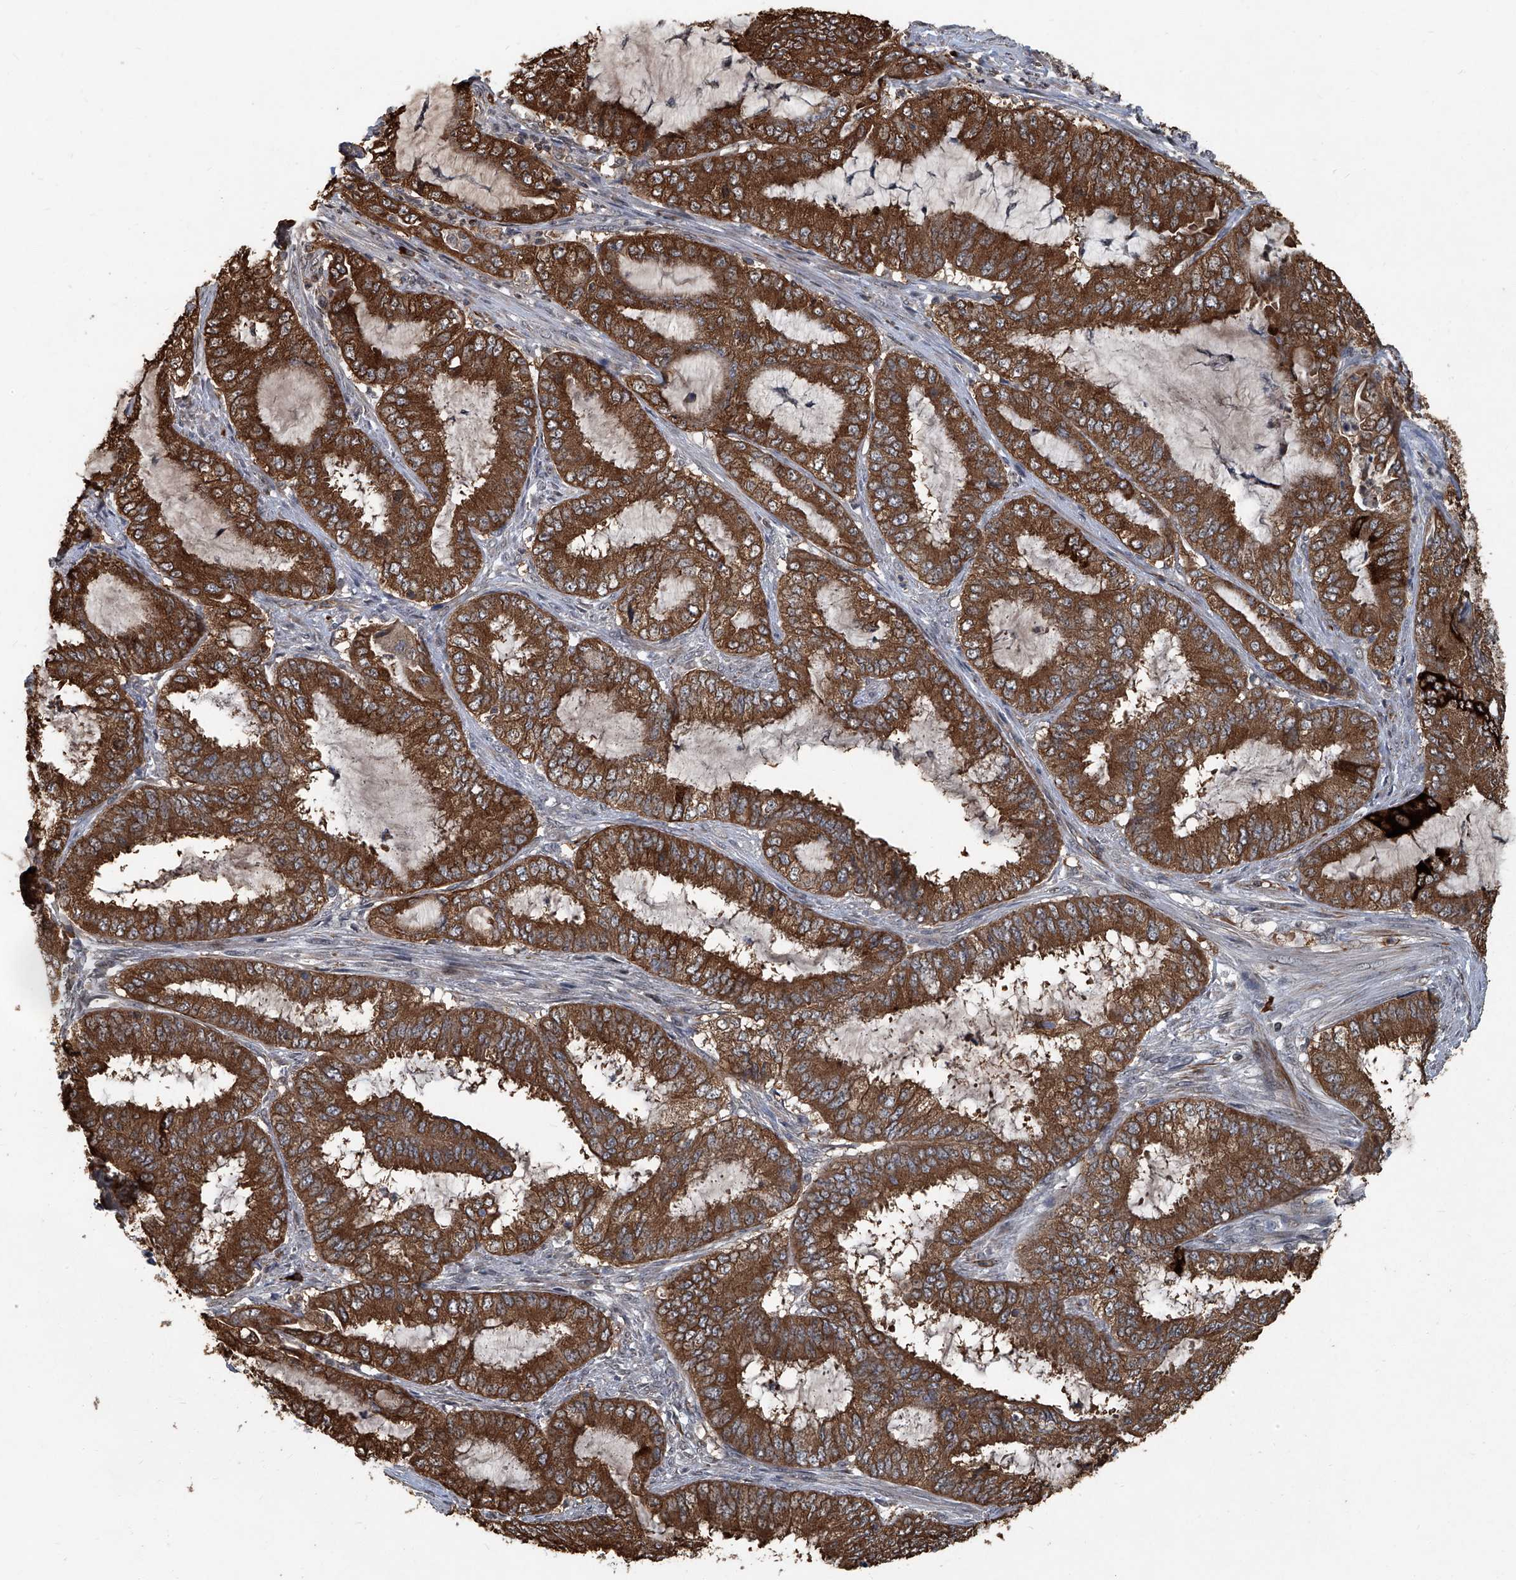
{"staining": {"intensity": "strong", "quantity": ">75%", "location": "cytoplasmic/membranous"}, "tissue": "endometrial cancer", "cell_type": "Tumor cells", "image_type": "cancer", "snomed": [{"axis": "morphology", "description": "Adenocarcinoma, NOS"}, {"axis": "topography", "description": "Endometrium"}], "caption": "IHC (DAB (3,3'-diaminobenzidine)) staining of endometrial adenocarcinoma demonstrates strong cytoplasmic/membranous protein staining in about >75% of tumor cells.", "gene": "GPR132", "patient": {"sex": "female", "age": 51}}